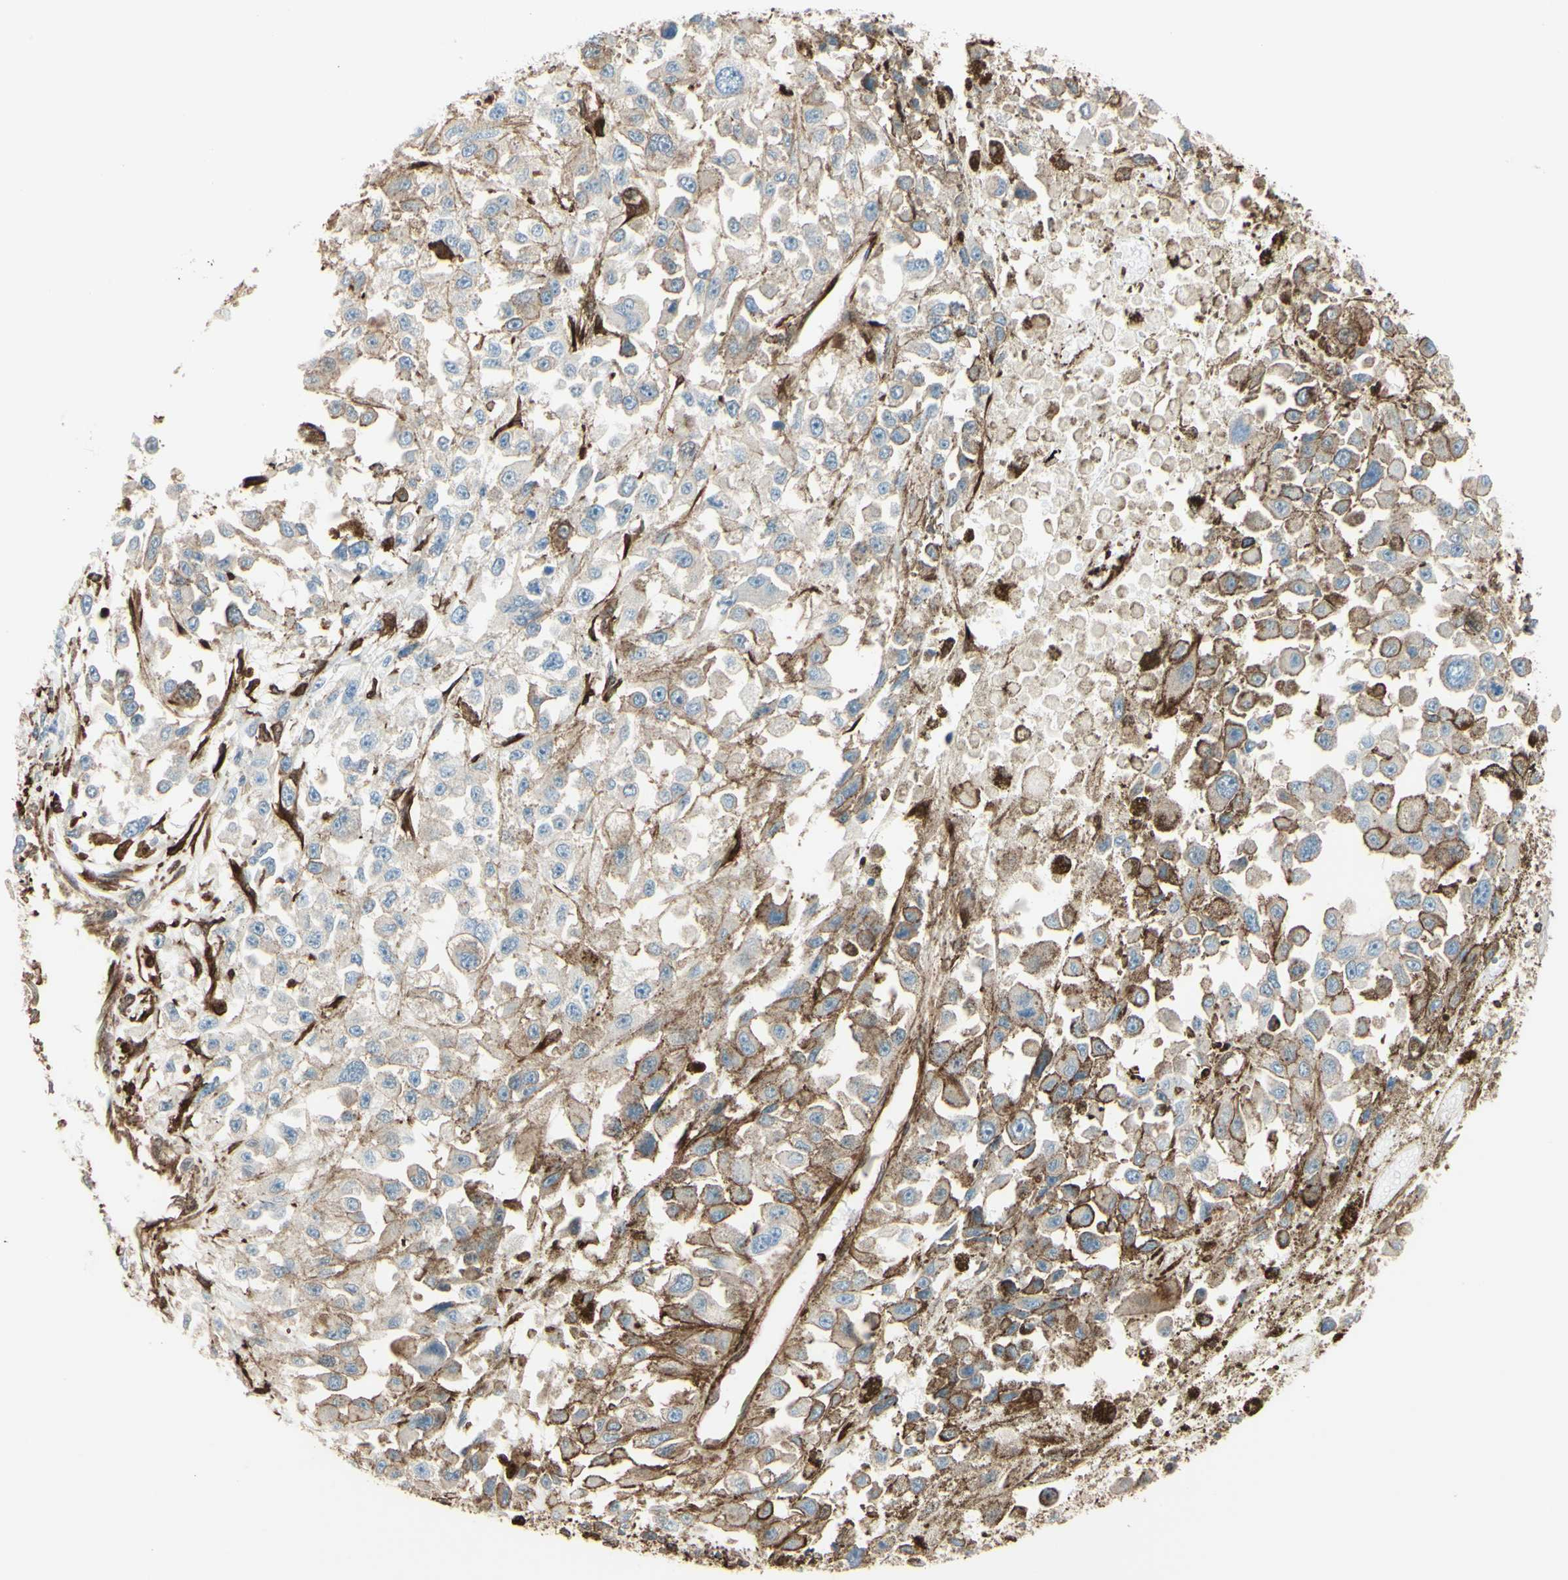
{"staining": {"intensity": "moderate", "quantity": "<25%", "location": "cytoplasmic/membranous"}, "tissue": "melanoma", "cell_type": "Tumor cells", "image_type": "cancer", "snomed": [{"axis": "morphology", "description": "Malignant melanoma, Metastatic site"}, {"axis": "topography", "description": "Lymph node"}], "caption": "Tumor cells exhibit low levels of moderate cytoplasmic/membranous positivity in approximately <25% of cells in human malignant melanoma (metastatic site).", "gene": "GSN", "patient": {"sex": "male", "age": 59}}